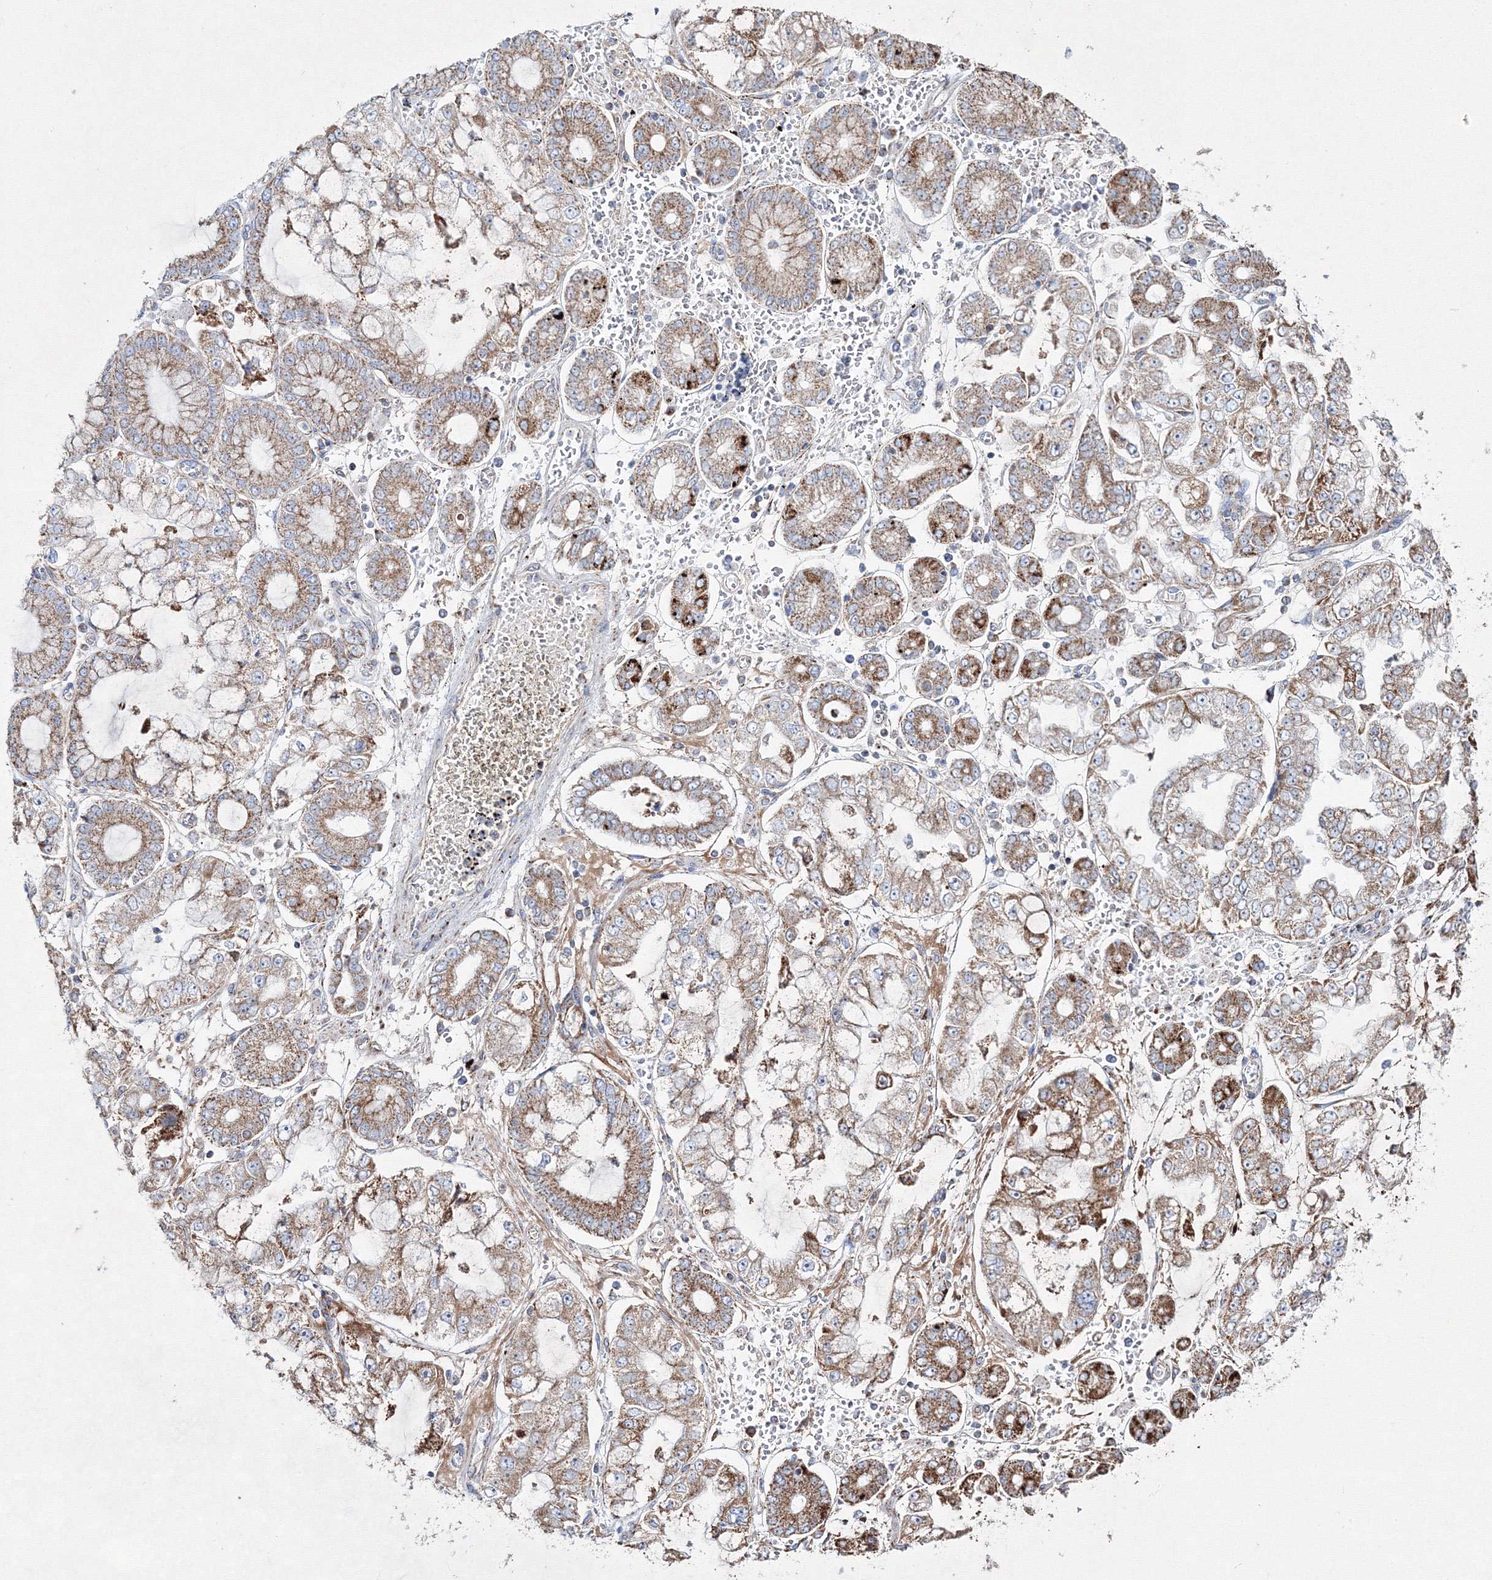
{"staining": {"intensity": "moderate", "quantity": ">75%", "location": "cytoplasmic/membranous"}, "tissue": "stomach cancer", "cell_type": "Tumor cells", "image_type": "cancer", "snomed": [{"axis": "morphology", "description": "Adenocarcinoma, NOS"}, {"axis": "topography", "description": "Stomach"}], "caption": "Tumor cells display moderate cytoplasmic/membranous staining in about >75% of cells in stomach cancer (adenocarcinoma).", "gene": "IGSF9", "patient": {"sex": "male", "age": 76}}